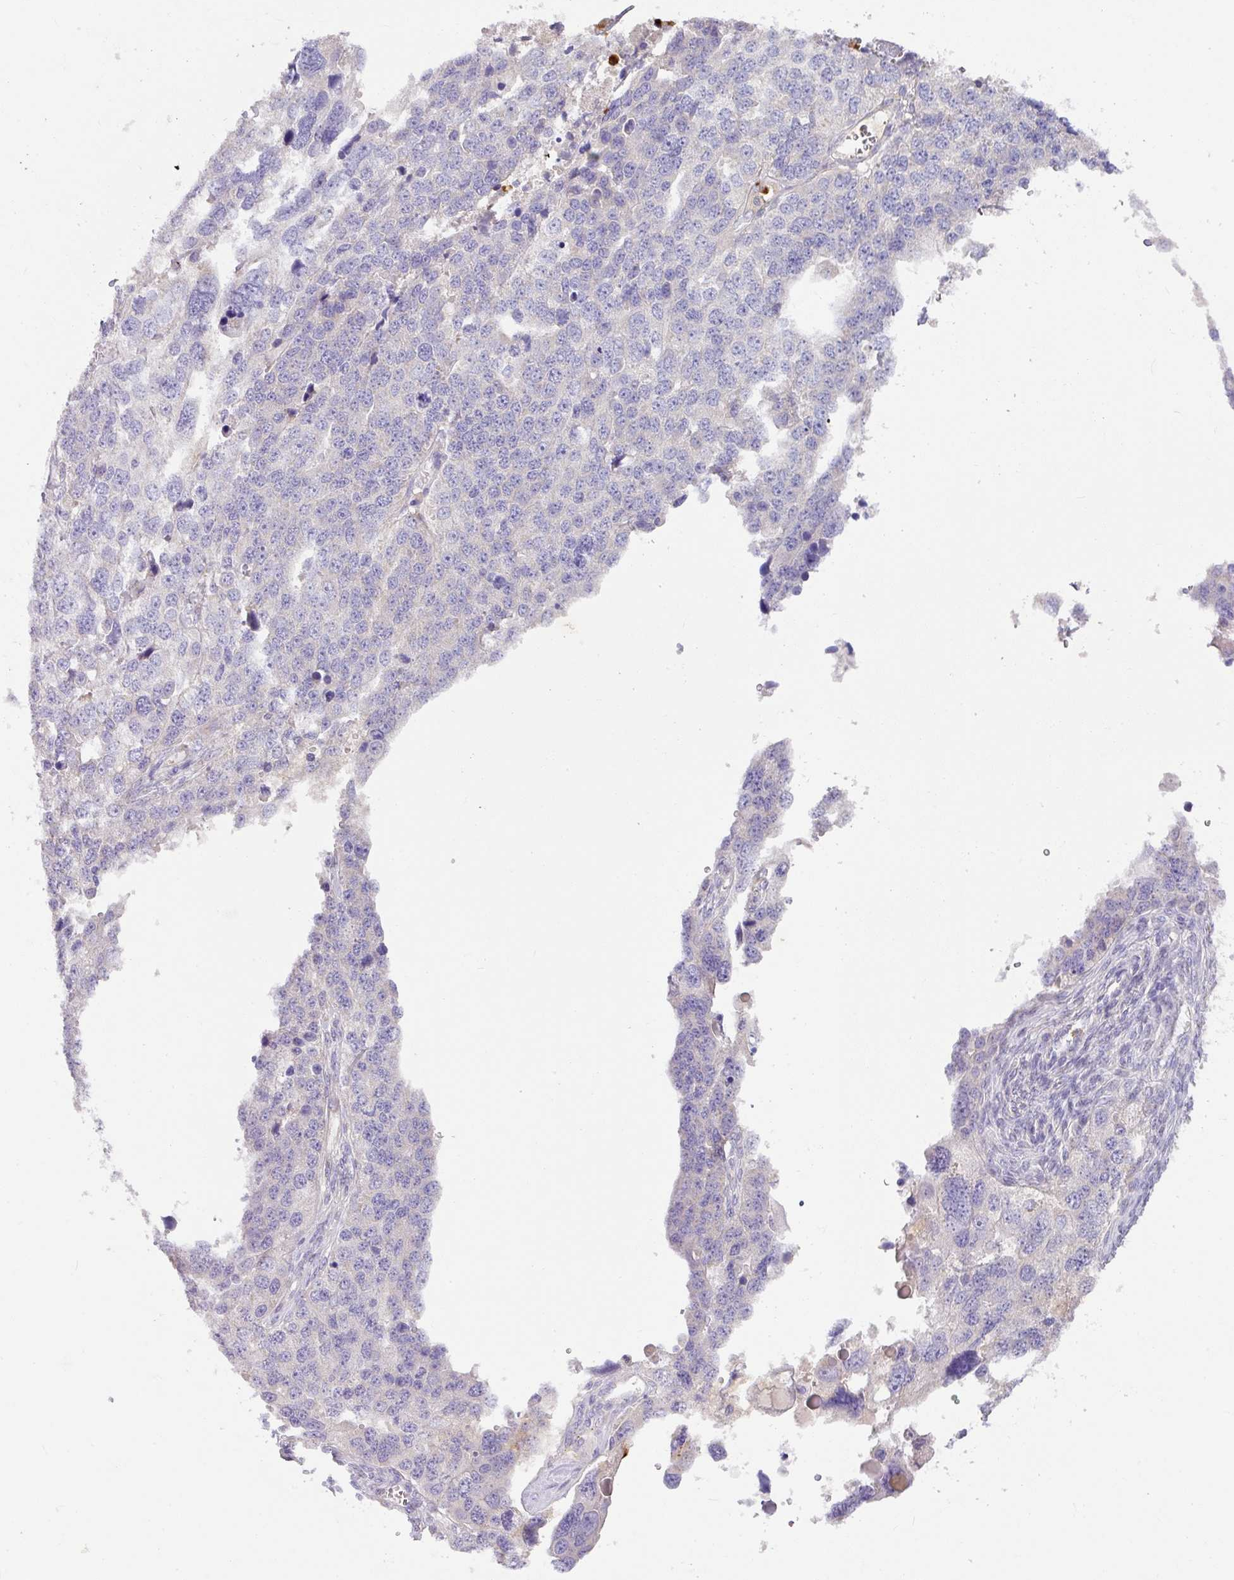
{"staining": {"intensity": "negative", "quantity": "none", "location": "none"}, "tissue": "ovarian cancer", "cell_type": "Tumor cells", "image_type": "cancer", "snomed": [{"axis": "morphology", "description": "Cystadenocarcinoma, serous, NOS"}, {"axis": "topography", "description": "Ovary"}], "caption": "A micrograph of ovarian cancer stained for a protein exhibits no brown staining in tumor cells.", "gene": "CRISP3", "patient": {"sex": "female", "age": 76}}